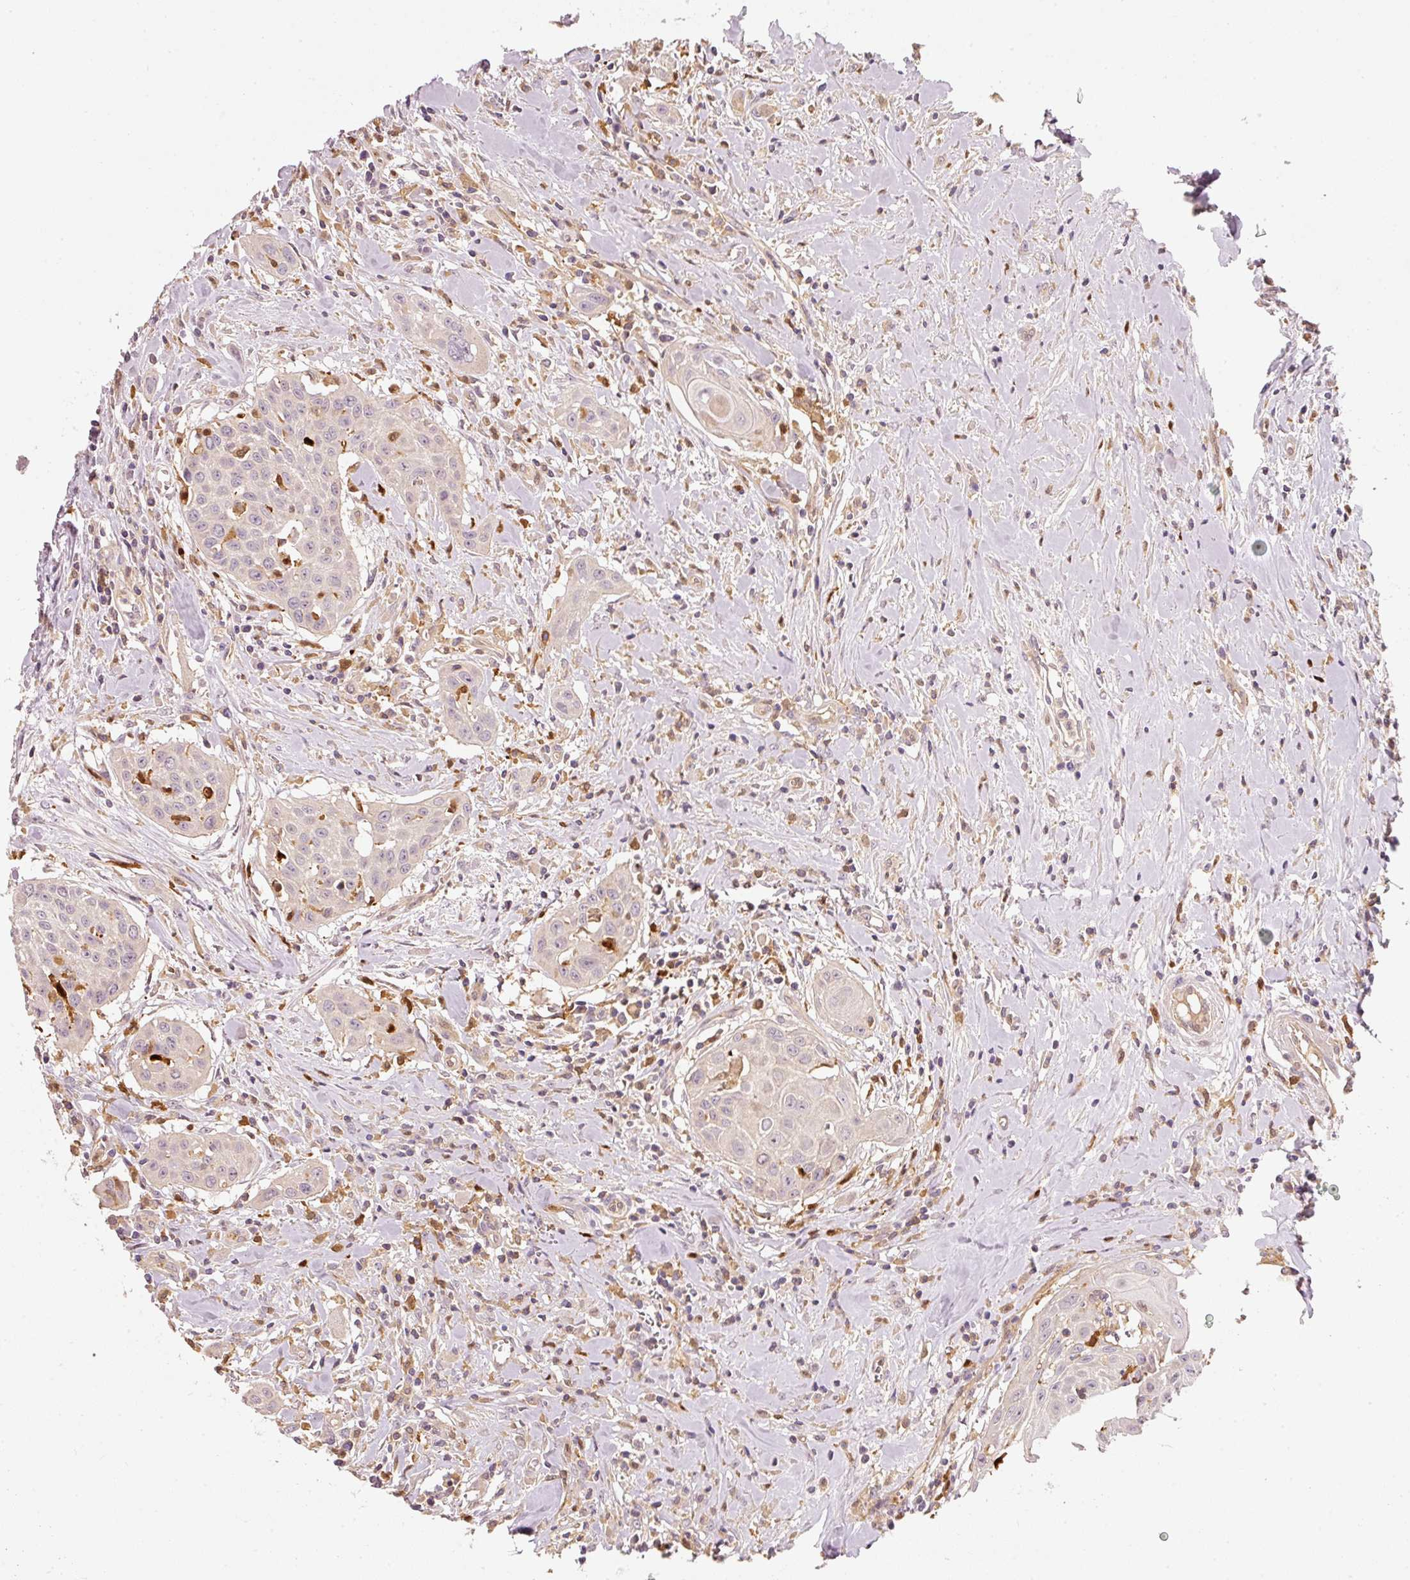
{"staining": {"intensity": "negative", "quantity": "none", "location": "none"}, "tissue": "head and neck cancer", "cell_type": "Tumor cells", "image_type": "cancer", "snomed": [{"axis": "morphology", "description": "Squamous cell carcinoma, NOS"}, {"axis": "topography", "description": "Lymph node"}, {"axis": "topography", "description": "Salivary gland"}, {"axis": "topography", "description": "Head-Neck"}], "caption": "DAB immunohistochemical staining of head and neck cancer (squamous cell carcinoma) shows no significant expression in tumor cells.", "gene": "IQGAP2", "patient": {"sex": "female", "age": 74}}